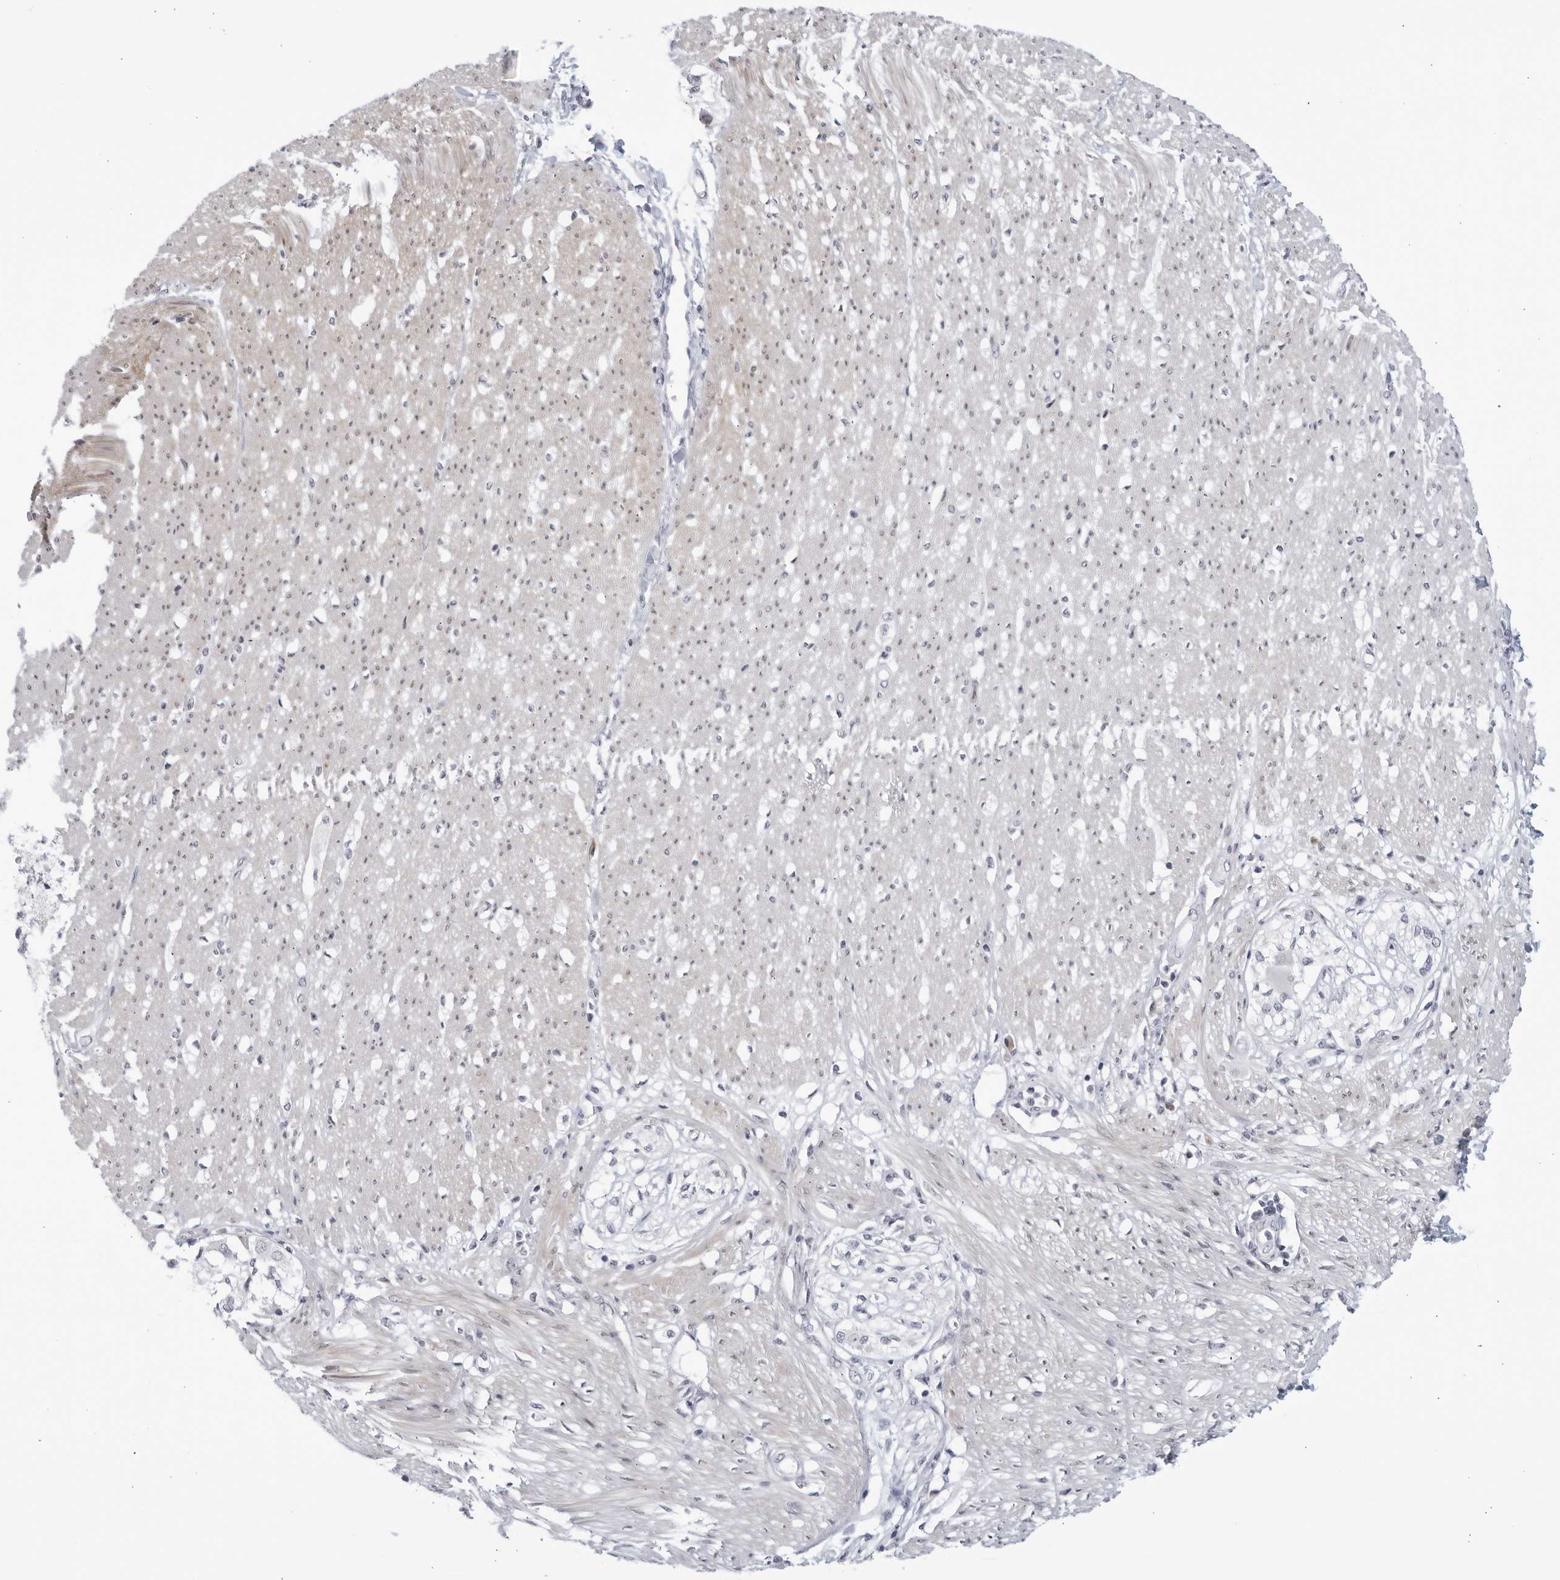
{"staining": {"intensity": "weak", "quantity": "25%-75%", "location": "cytoplasmic/membranous,nuclear"}, "tissue": "smooth muscle", "cell_type": "Smooth muscle cells", "image_type": "normal", "snomed": [{"axis": "morphology", "description": "Normal tissue, NOS"}, {"axis": "morphology", "description": "Adenocarcinoma, NOS"}, {"axis": "topography", "description": "Colon"}, {"axis": "topography", "description": "Peripheral nerve tissue"}], "caption": "The image demonstrates immunohistochemical staining of benign smooth muscle. There is weak cytoplasmic/membranous,nuclear expression is present in about 25%-75% of smooth muscle cells. (DAB (3,3'-diaminobenzidine) IHC, brown staining for protein, blue staining for nuclei).", "gene": "WDTC1", "patient": {"sex": "male", "age": 14}}